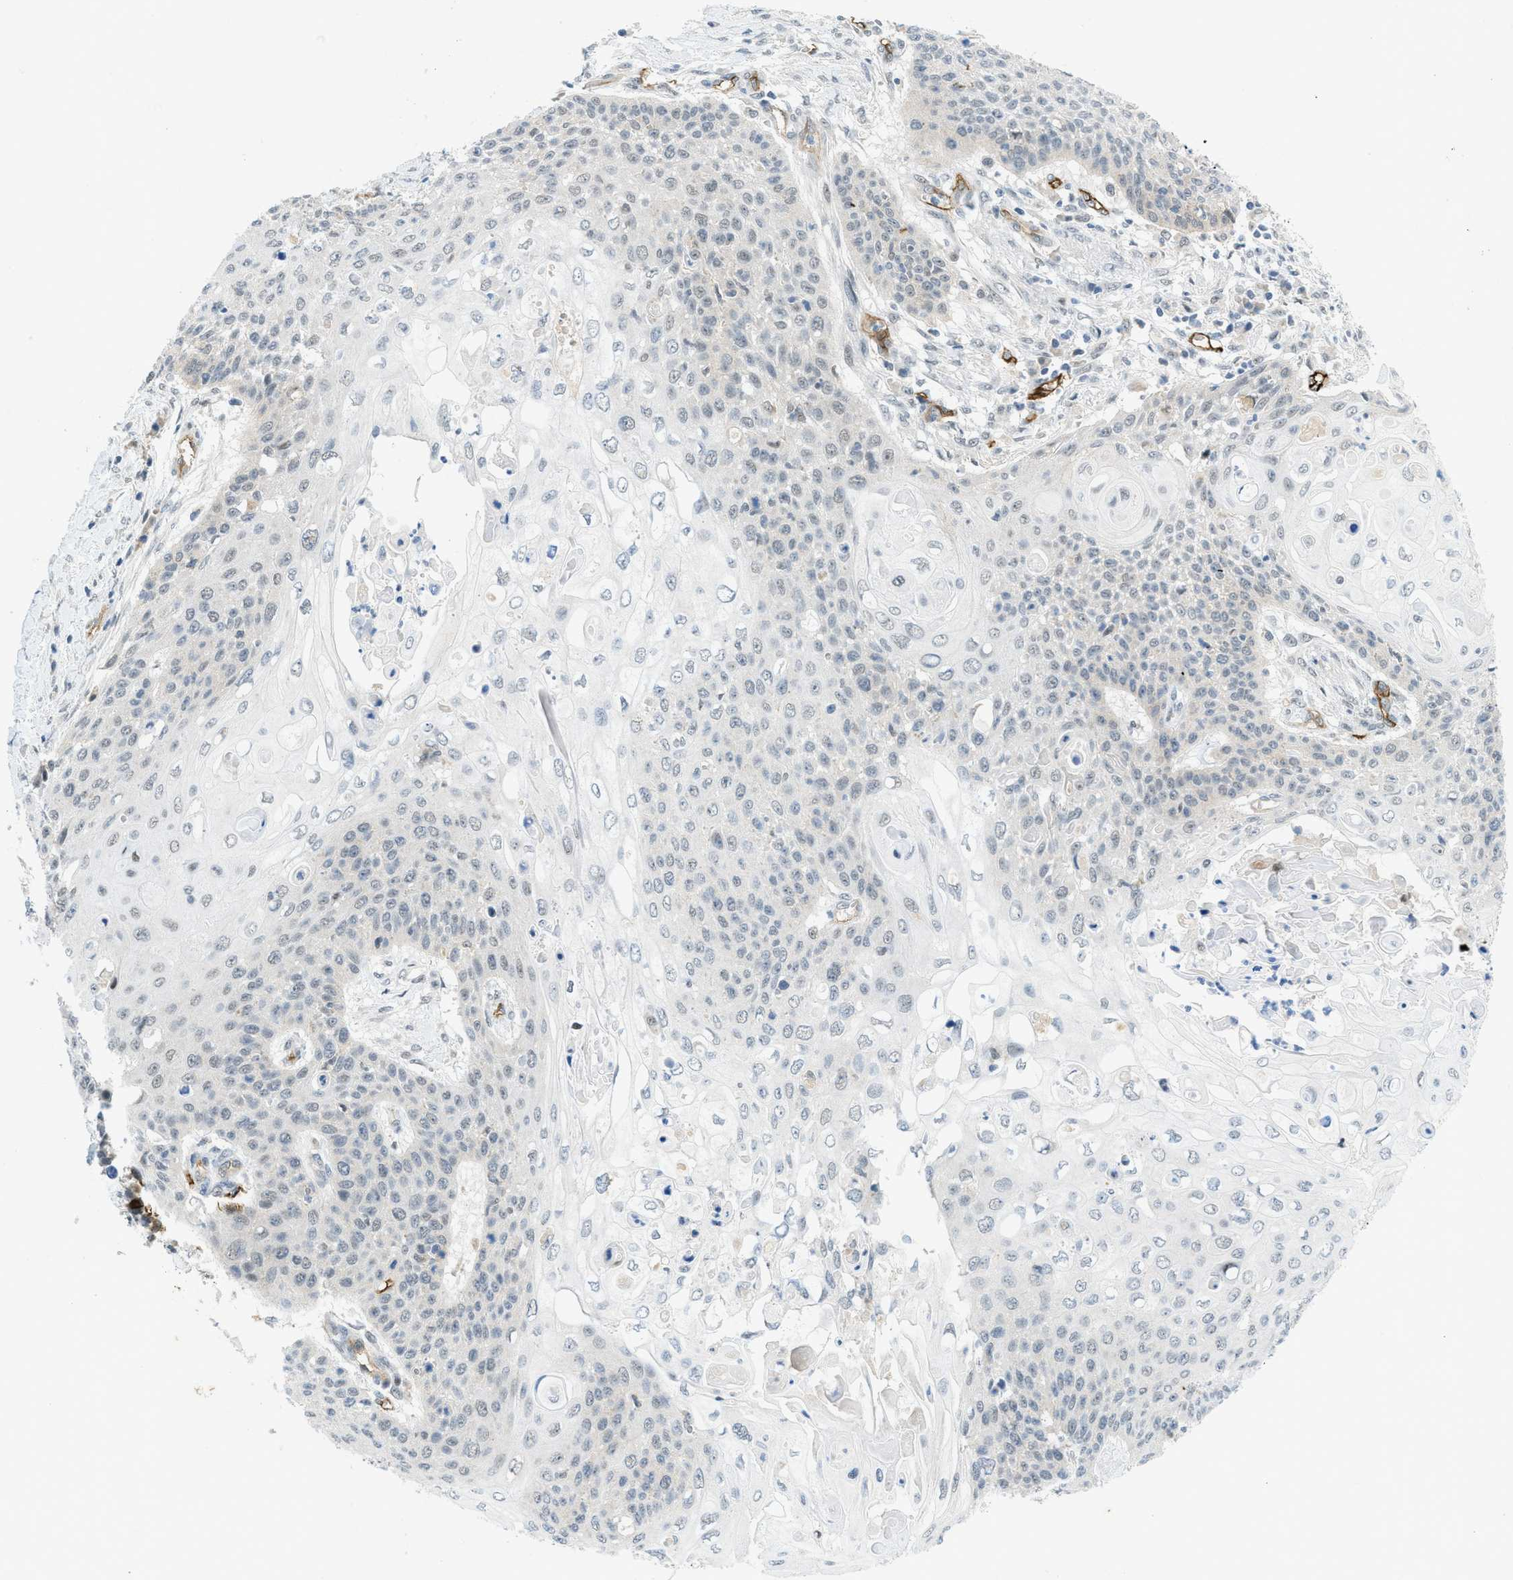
{"staining": {"intensity": "negative", "quantity": "none", "location": "none"}, "tissue": "cervical cancer", "cell_type": "Tumor cells", "image_type": "cancer", "snomed": [{"axis": "morphology", "description": "Squamous cell carcinoma, NOS"}, {"axis": "topography", "description": "Cervix"}], "caption": "Tumor cells are negative for brown protein staining in squamous cell carcinoma (cervical).", "gene": "SLCO2A1", "patient": {"sex": "female", "age": 39}}